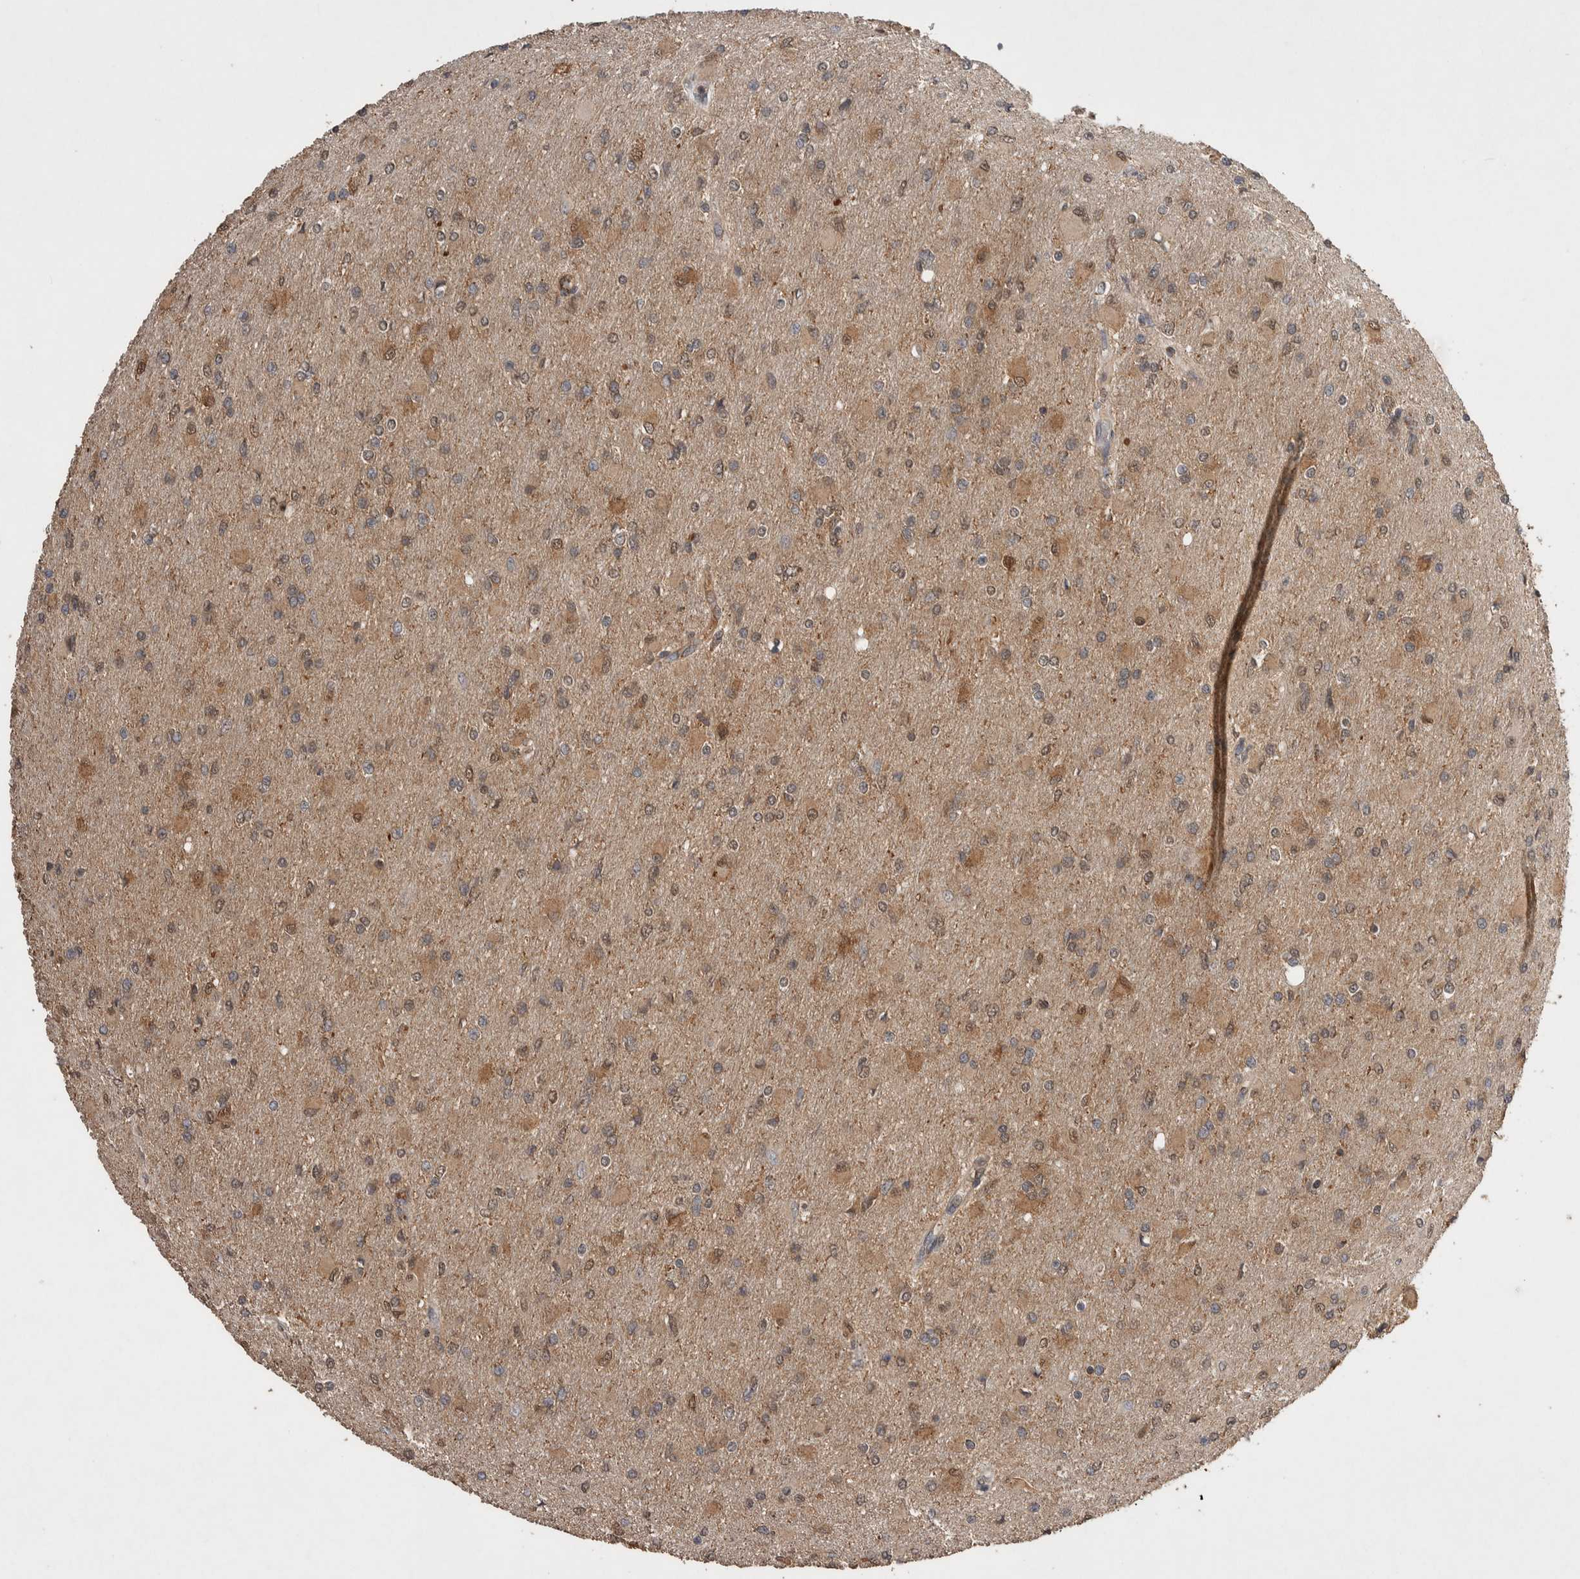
{"staining": {"intensity": "moderate", "quantity": ">75%", "location": "cytoplasmic/membranous,nuclear"}, "tissue": "glioma", "cell_type": "Tumor cells", "image_type": "cancer", "snomed": [{"axis": "morphology", "description": "Glioma, malignant, High grade"}, {"axis": "topography", "description": "Cerebral cortex"}], "caption": "This histopathology image demonstrates immunohistochemistry staining of glioma, with medium moderate cytoplasmic/membranous and nuclear positivity in approximately >75% of tumor cells.", "gene": "DVL2", "patient": {"sex": "female", "age": 36}}